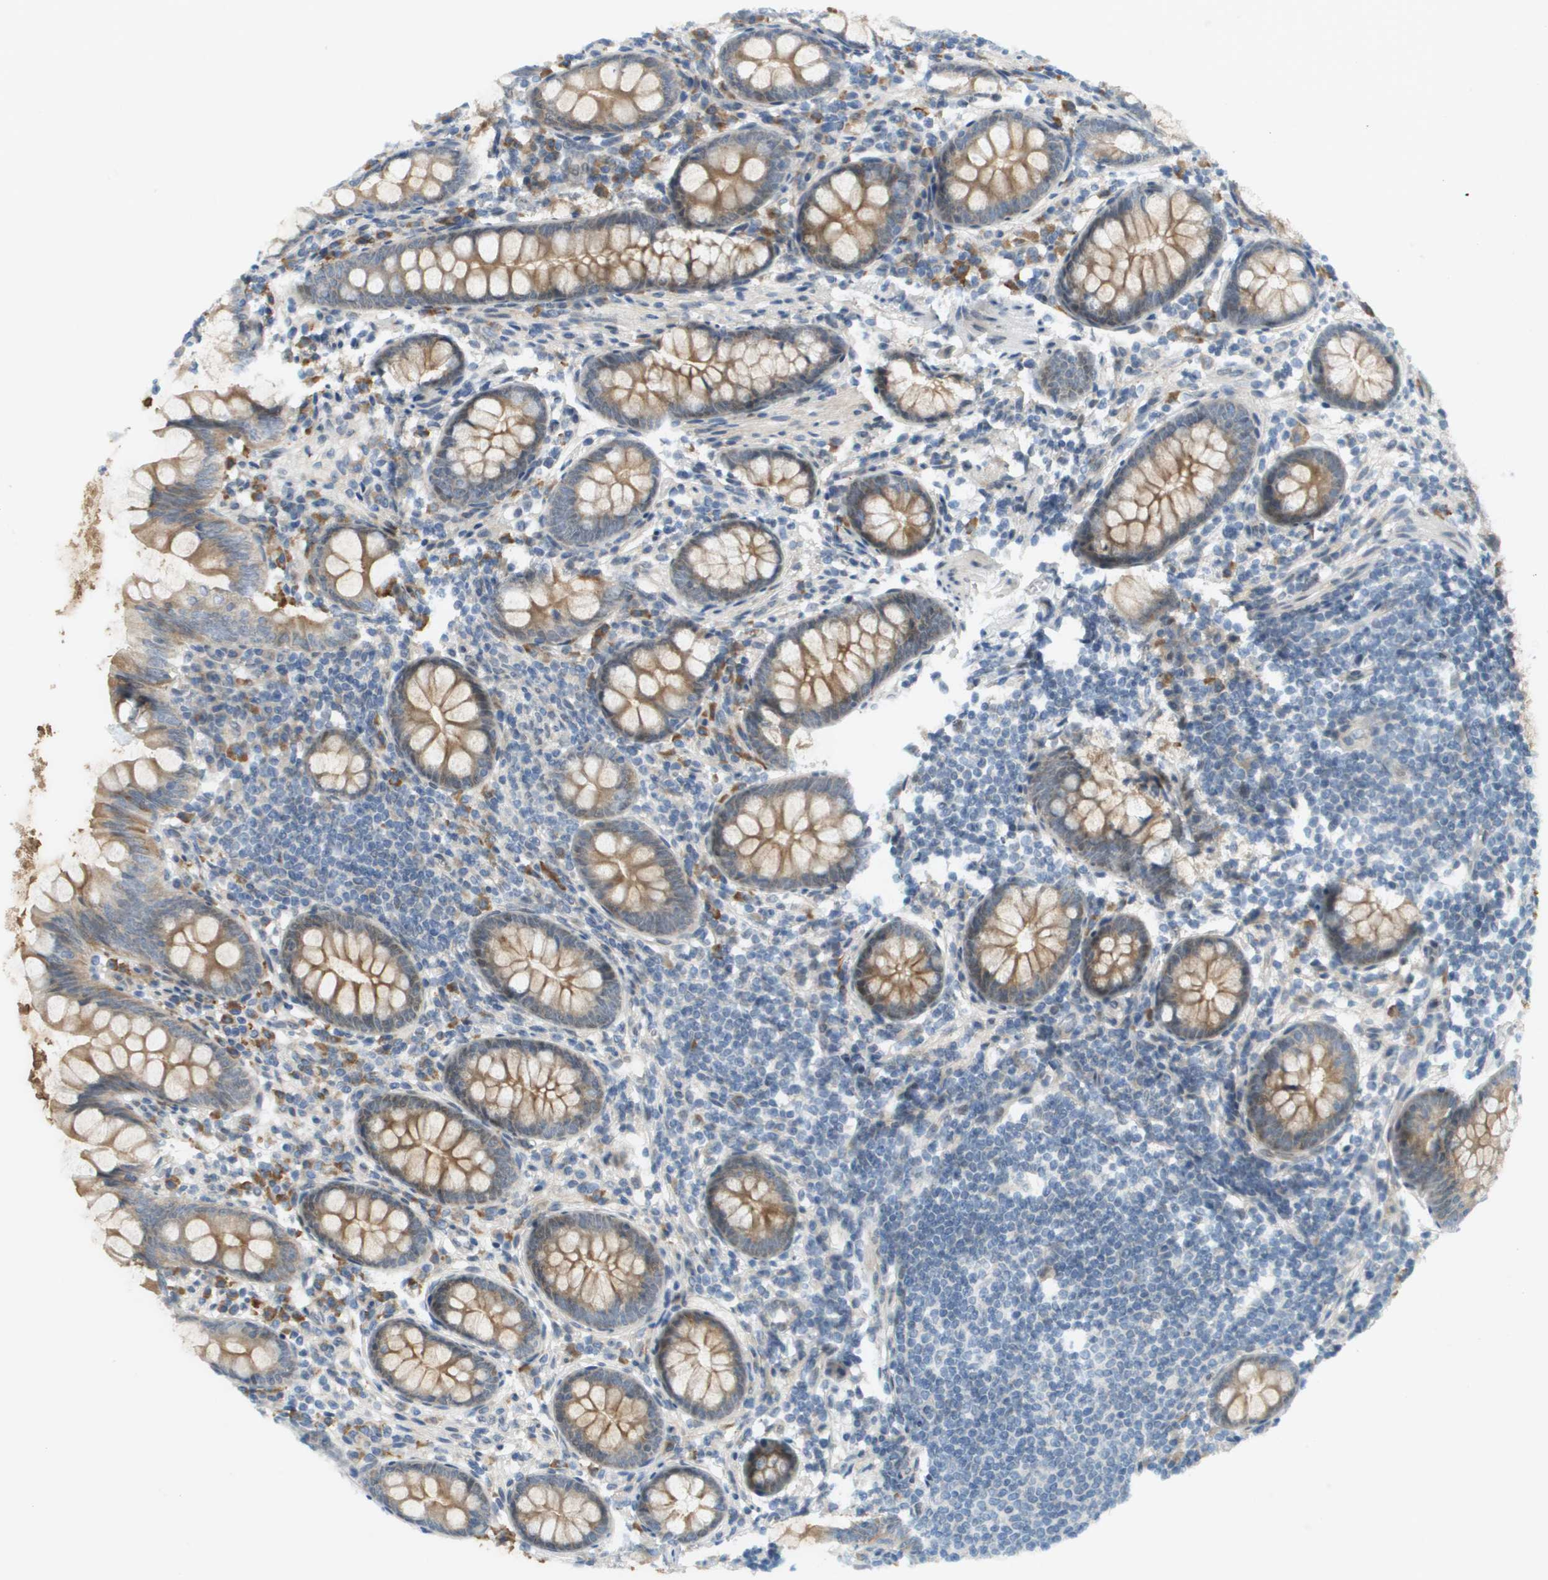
{"staining": {"intensity": "moderate", "quantity": ">75%", "location": "cytoplasmic/membranous"}, "tissue": "appendix", "cell_type": "Glandular cells", "image_type": "normal", "snomed": [{"axis": "morphology", "description": "Normal tissue, NOS"}, {"axis": "topography", "description": "Appendix"}], "caption": "Protein expression analysis of benign human appendix reveals moderate cytoplasmic/membranous expression in approximately >75% of glandular cells. The staining is performed using DAB (3,3'-diaminobenzidine) brown chromogen to label protein expression. The nuclei are counter-stained blue using hematoxylin.", "gene": "CACNB4", "patient": {"sex": "female", "age": 77}}